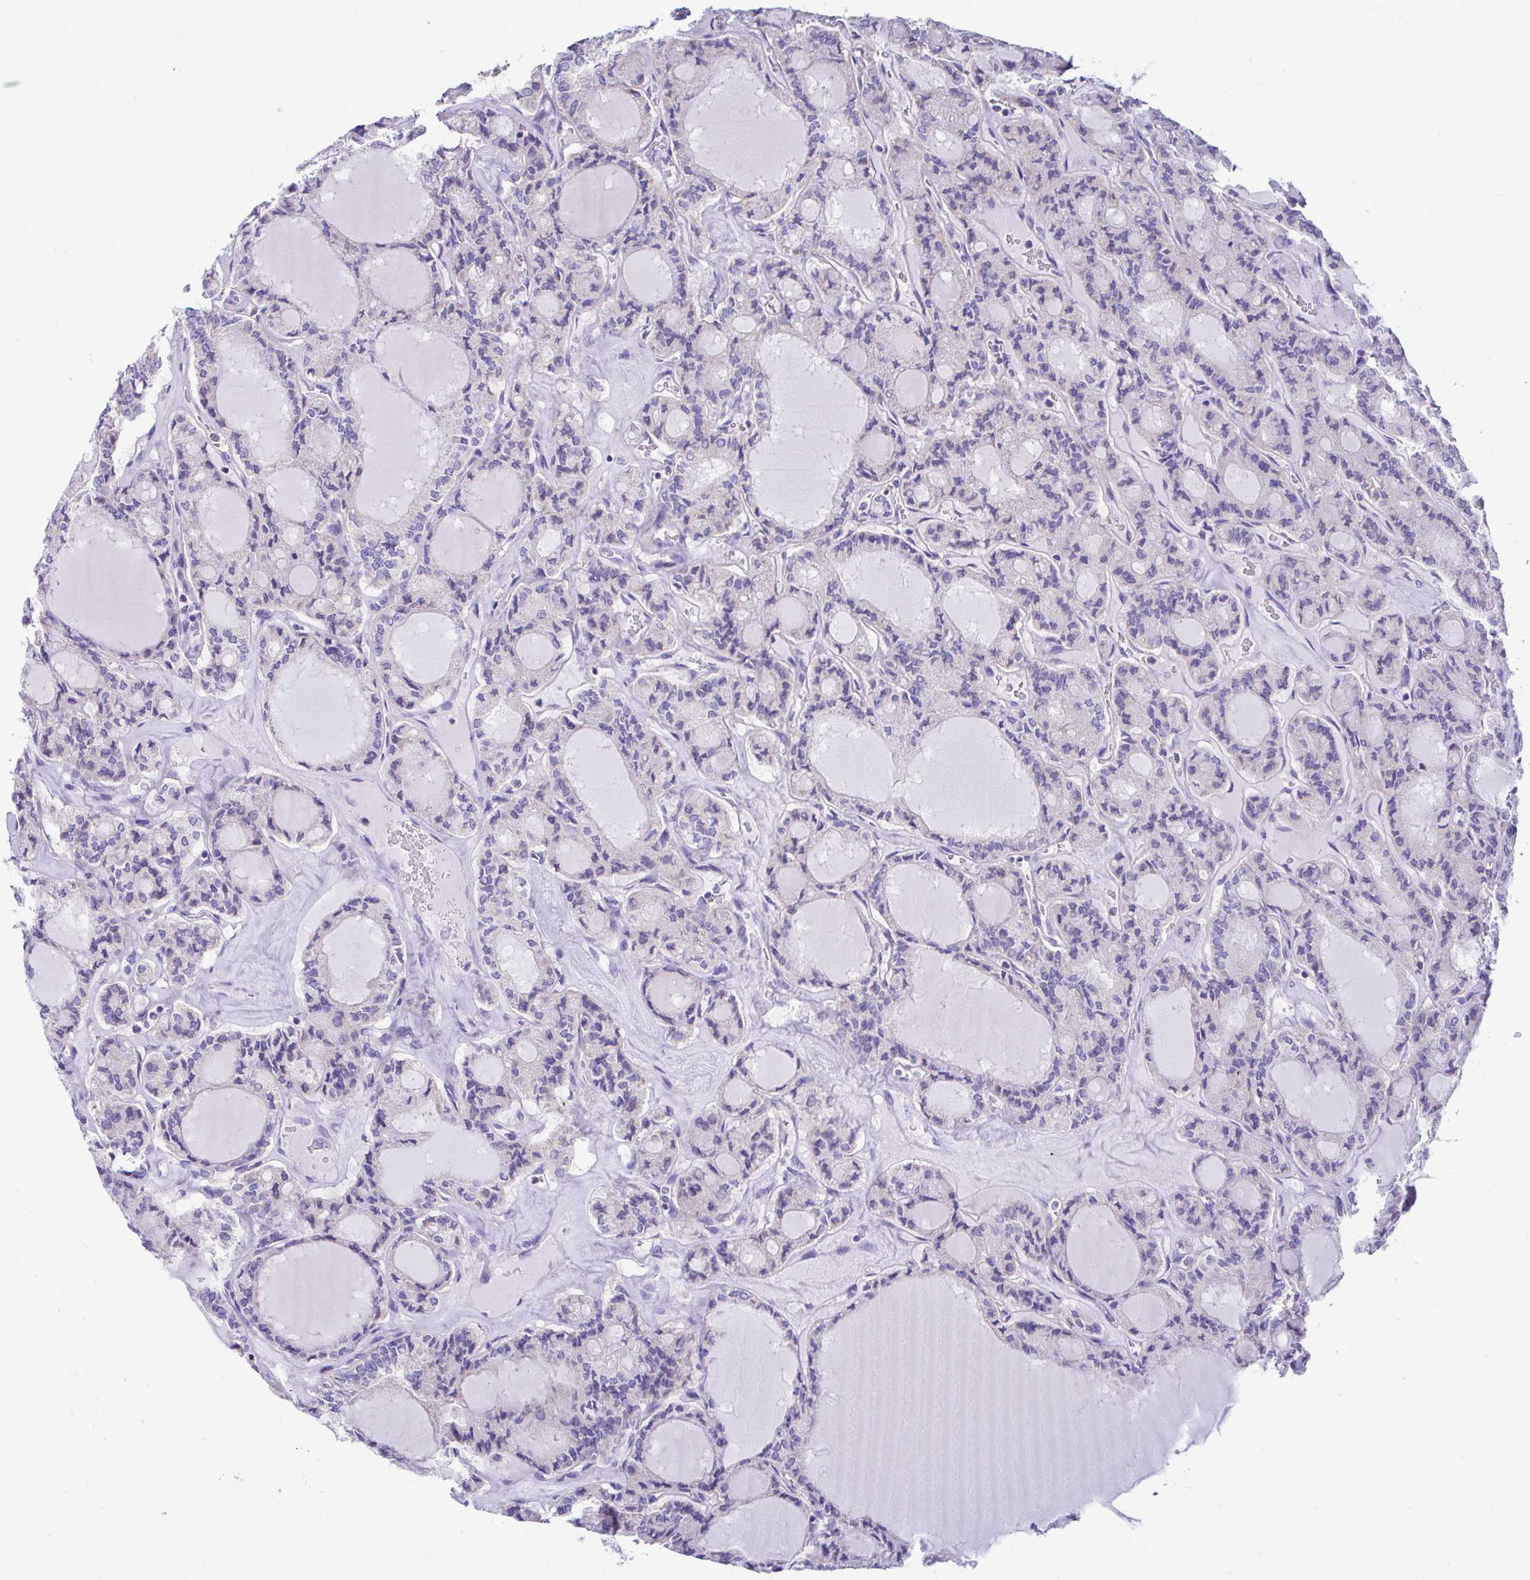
{"staining": {"intensity": "negative", "quantity": "none", "location": "none"}, "tissue": "thyroid cancer", "cell_type": "Tumor cells", "image_type": "cancer", "snomed": [{"axis": "morphology", "description": "Papillary adenocarcinoma, NOS"}, {"axis": "topography", "description": "Thyroid gland"}], "caption": "High magnification brightfield microscopy of thyroid cancer stained with DAB (brown) and counterstained with hematoxylin (blue): tumor cells show no significant staining.", "gene": "NLRP8", "patient": {"sex": "male", "age": 87}}